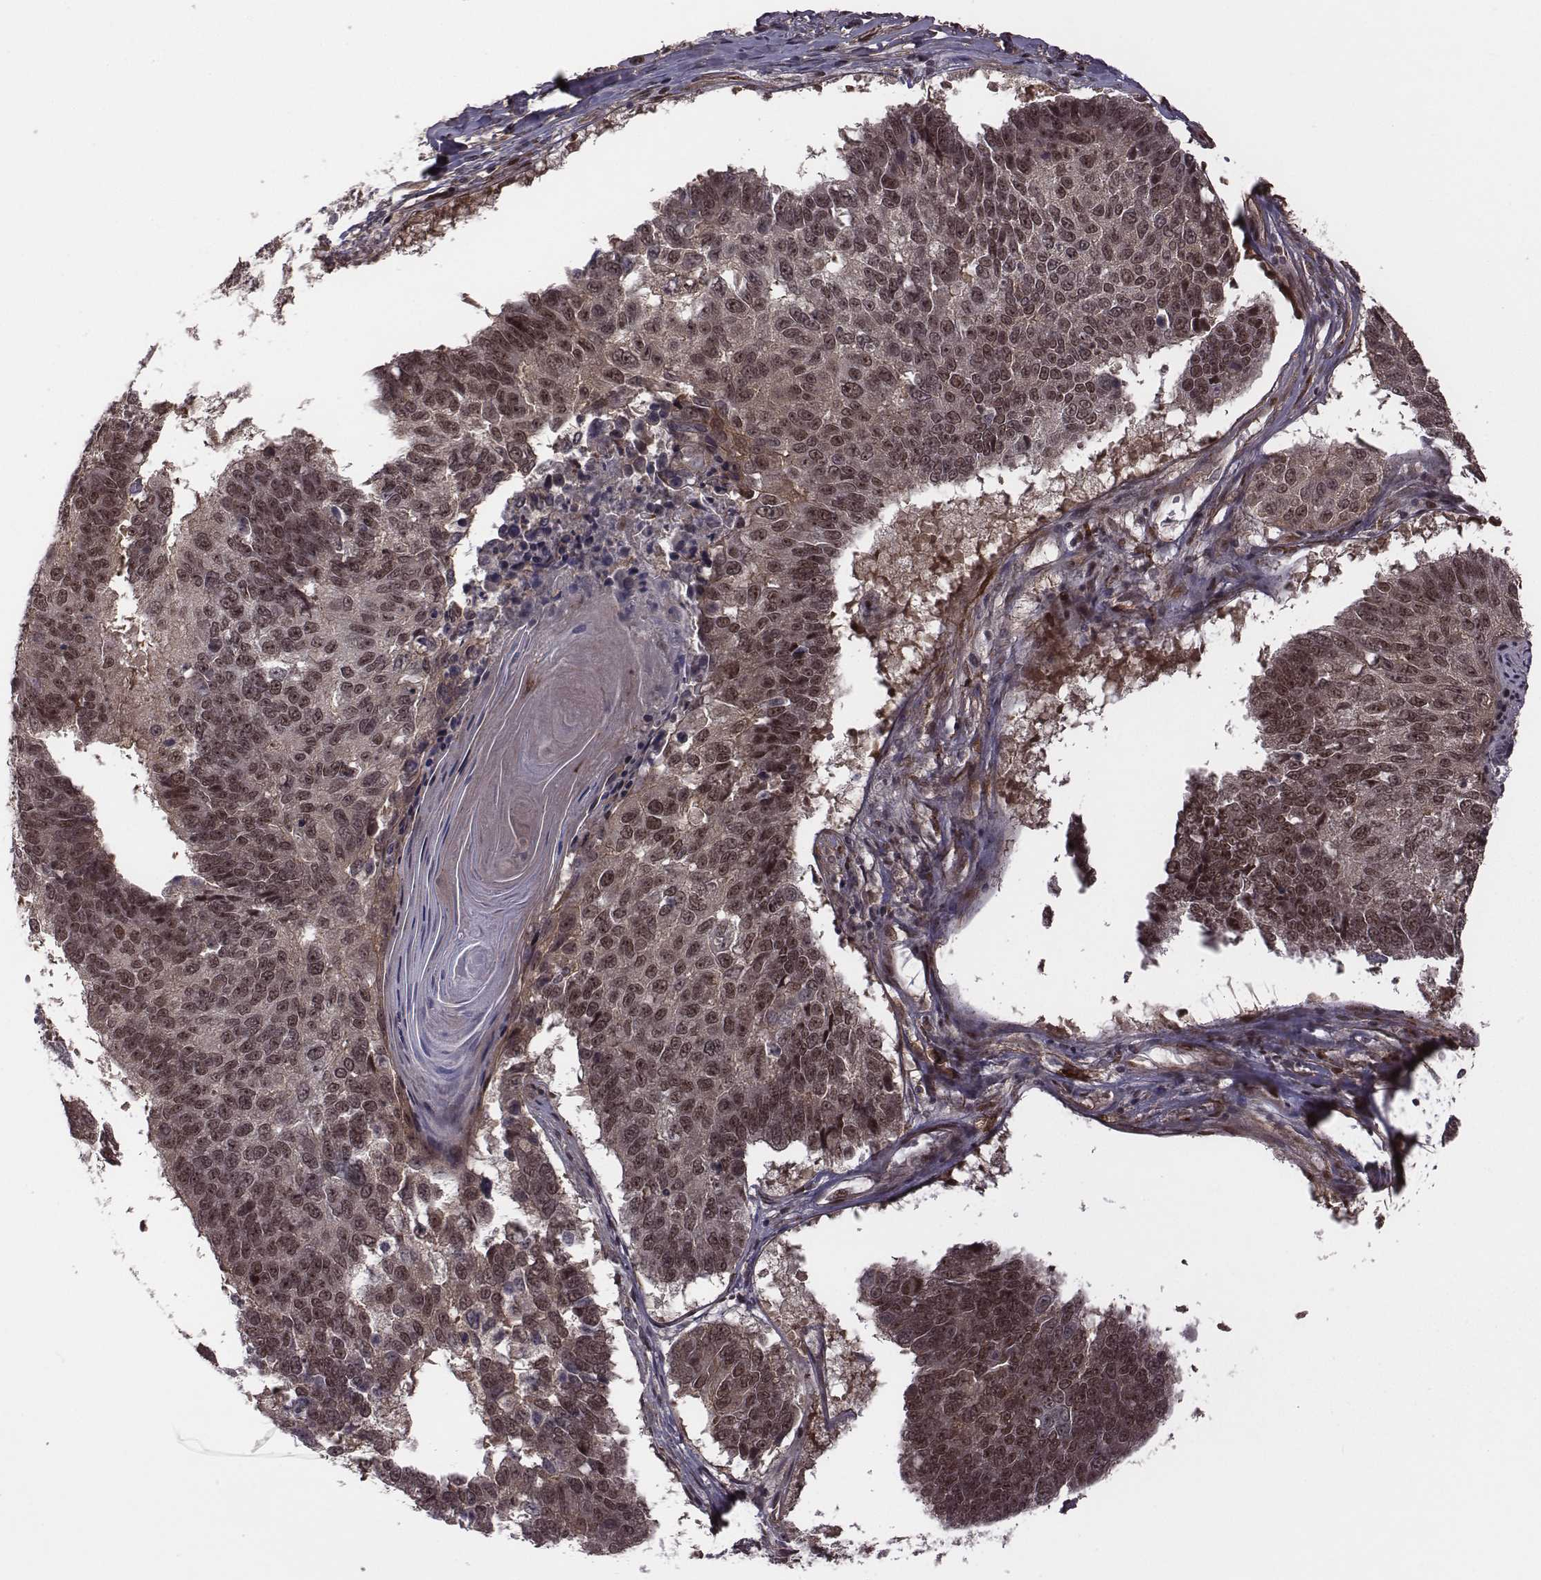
{"staining": {"intensity": "weak", "quantity": ">75%", "location": "nuclear"}, "tissue": "lung cancer", "cell_type": "Tumor cells", "image_type": "cancer", "snomed": [{"axis": "morphology", "description": "Squamous cell carcinoma, NOS"}, {"axis": "topography", "description": "Lung"}], "caption": "Lung cancer (squamous cell carcinoma) tissue demonstrates weak nuclear positivity in approximately >75% of tumor cells, visualized by immunohistochemistry.", "gene": "RPL3", "patient": {"sex": "male", "age": 73}}